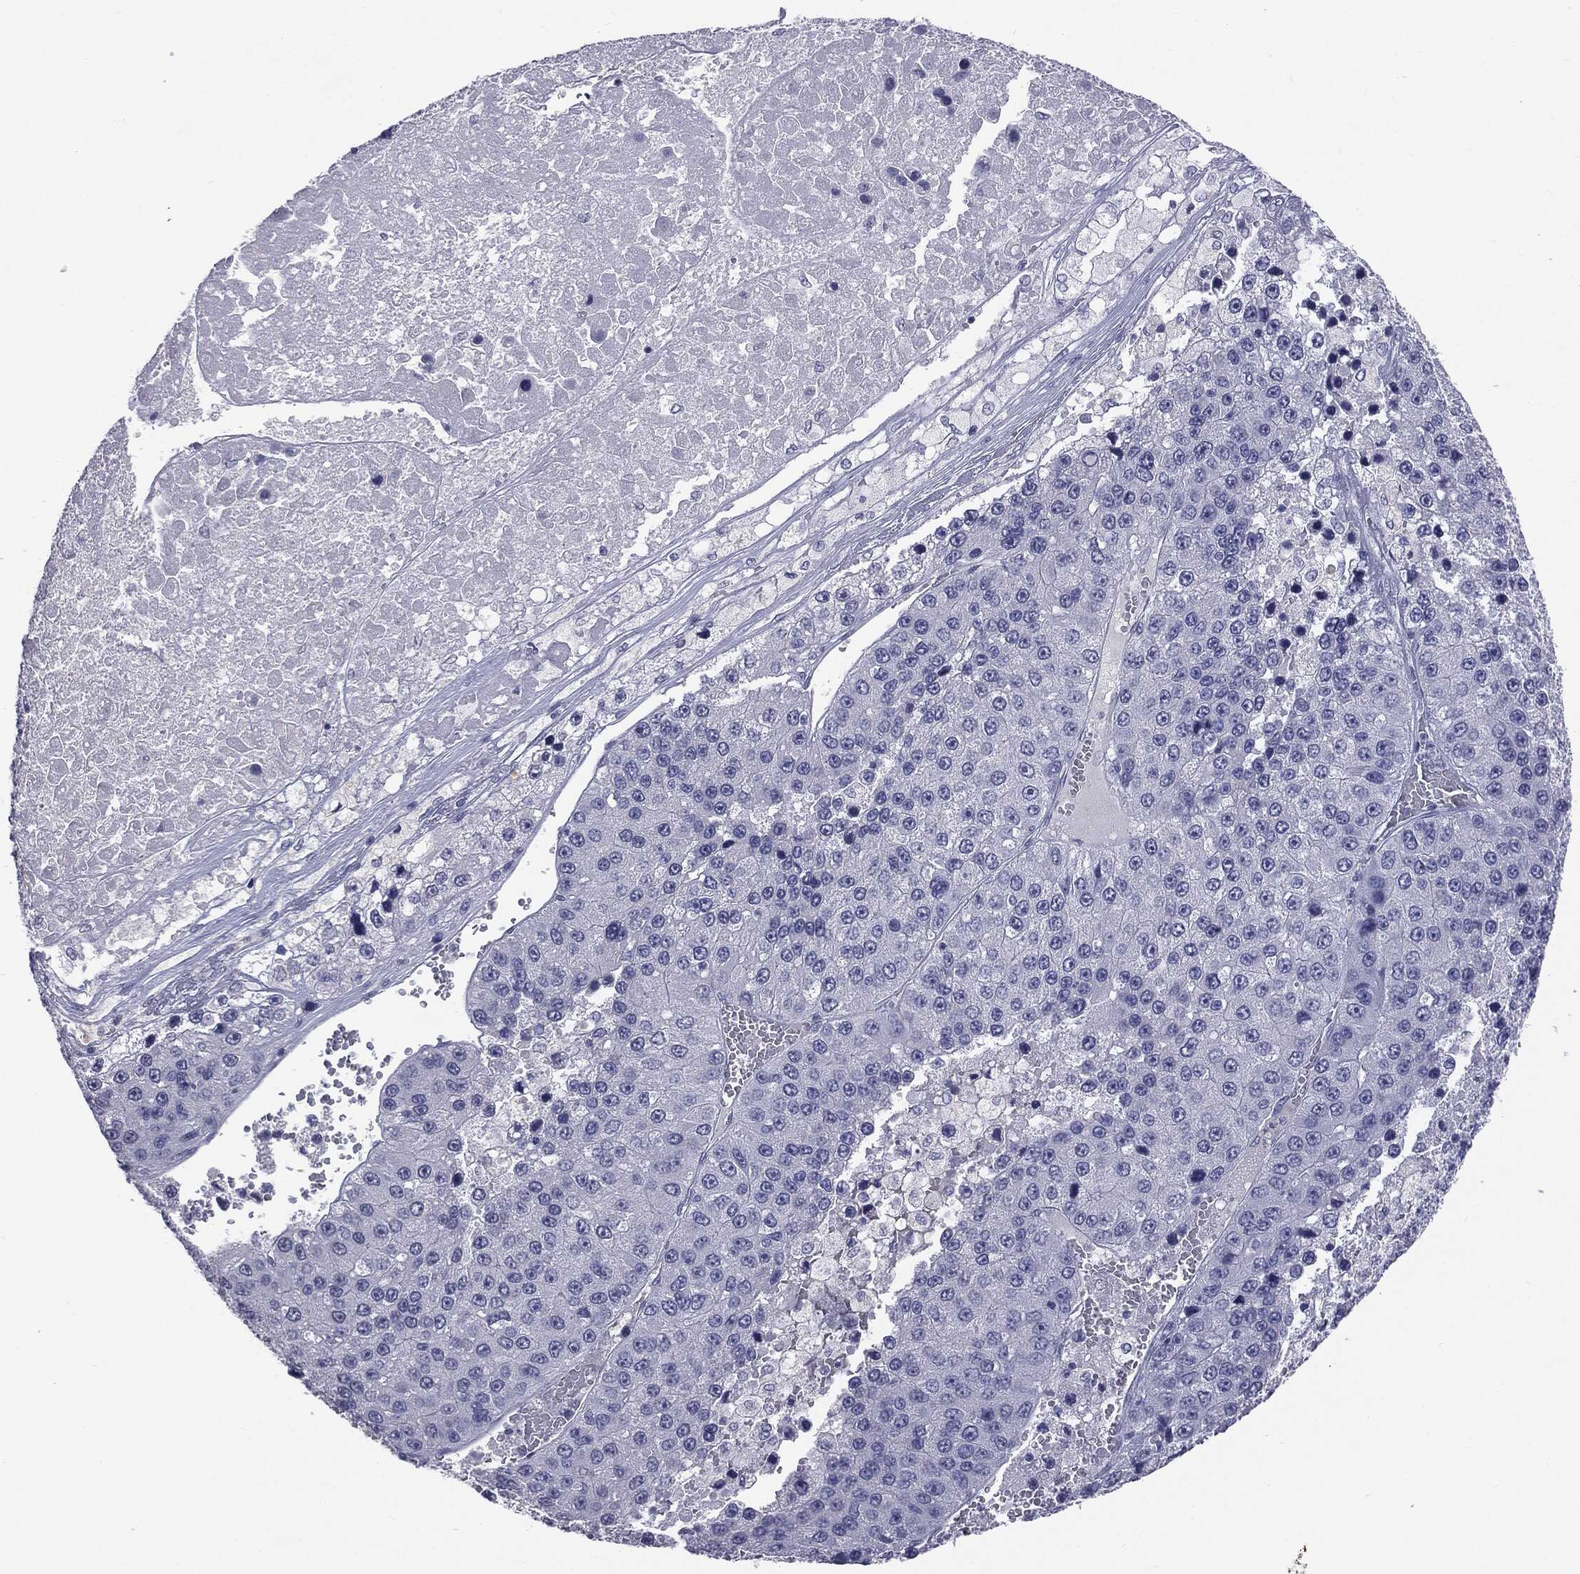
{"staining": {"intensity": "negative", "quantity": "none", "location": "none"}, "tissue": "liver cancer", "cell_type": "Tumor cells", "image_type": "cancer", "snomed": [{"axis": "morphology", "description": "Carcinoma, Hepatocellular, NOS"}, {"axis": "topography", "description": "Liver"}], "caption": "This histopathology image is of liver hepatocellular carcinoma stained with immunohistochemistry to label a protein in brown with the nuclei are counter-stained blue. There is no expression in tumor cells. The staining was performed using DAB to visualize the protein expression in brown, while the nuclei were stained in blue with hematoxylin (Magnification: 20x).", "gene": "TSHB", "patient": {"sex": "female", "age": 73}}